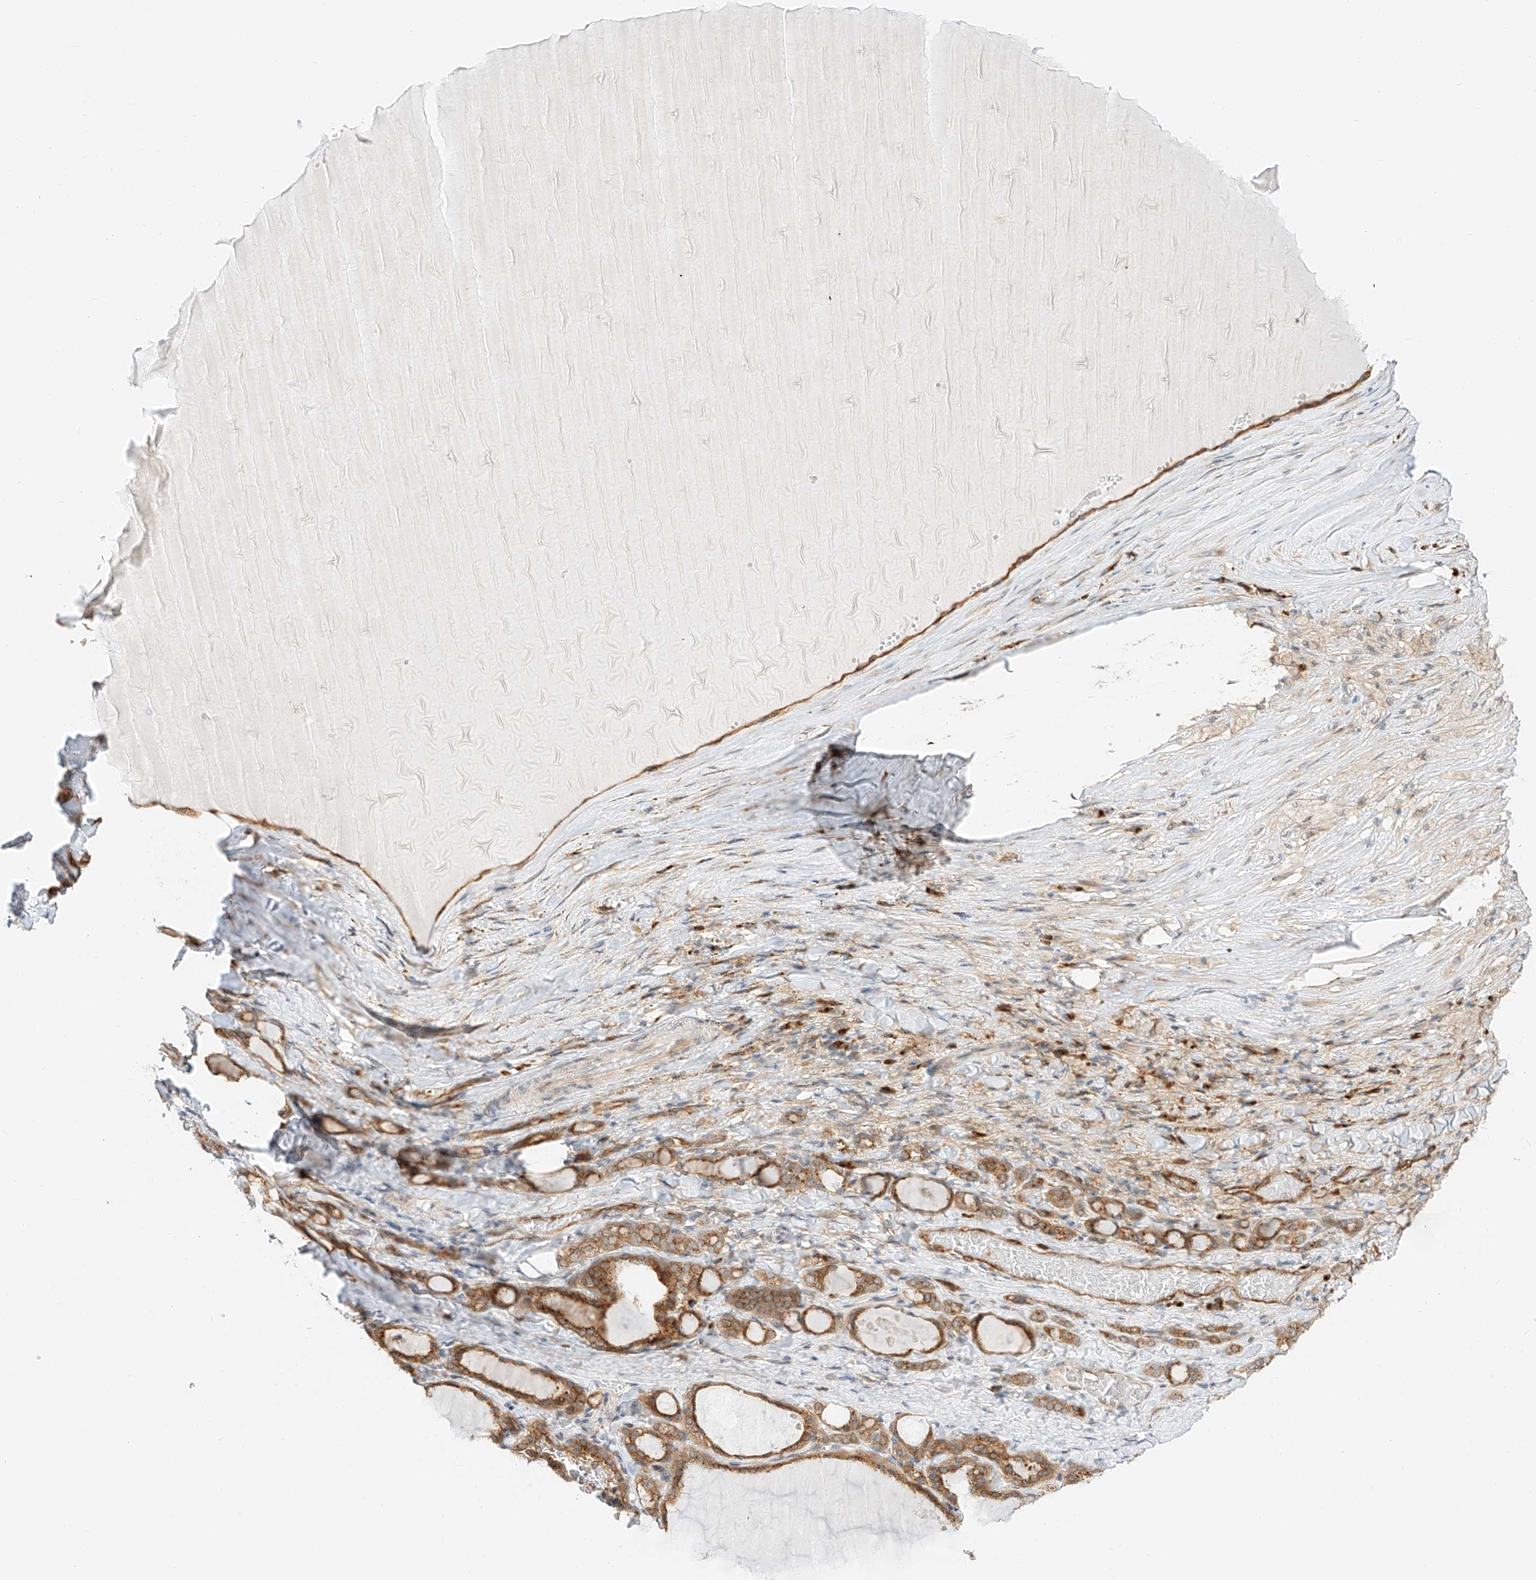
{"staining": {"intensity": "moderate", "quantity": ">75%", "location": "cytoplasmic/membranous"}, "tissue": "thyroid gland", "cell_type": "Glandular cells", "image_type": "normal", "snomed": [{"axis": "morphology", "description": "Normal tissue, NOS"}, {"axis": "topography", "description": "Thyroid gland"}], "caption": "The photomicrograph exhibits a brown stain indicating the presence of a protein in the cytoplasmic/membranous of glandular cells in thyroid gland. The staining was performed using DAB (3,3'-diaminobenzidine) to visualize the protein expression in brown, while the nuclei were stained in blue with hematoxylin (Magnification: 20x).", "gene": "CARMIL1", "patient": {"sex": "female", "age": 22}}